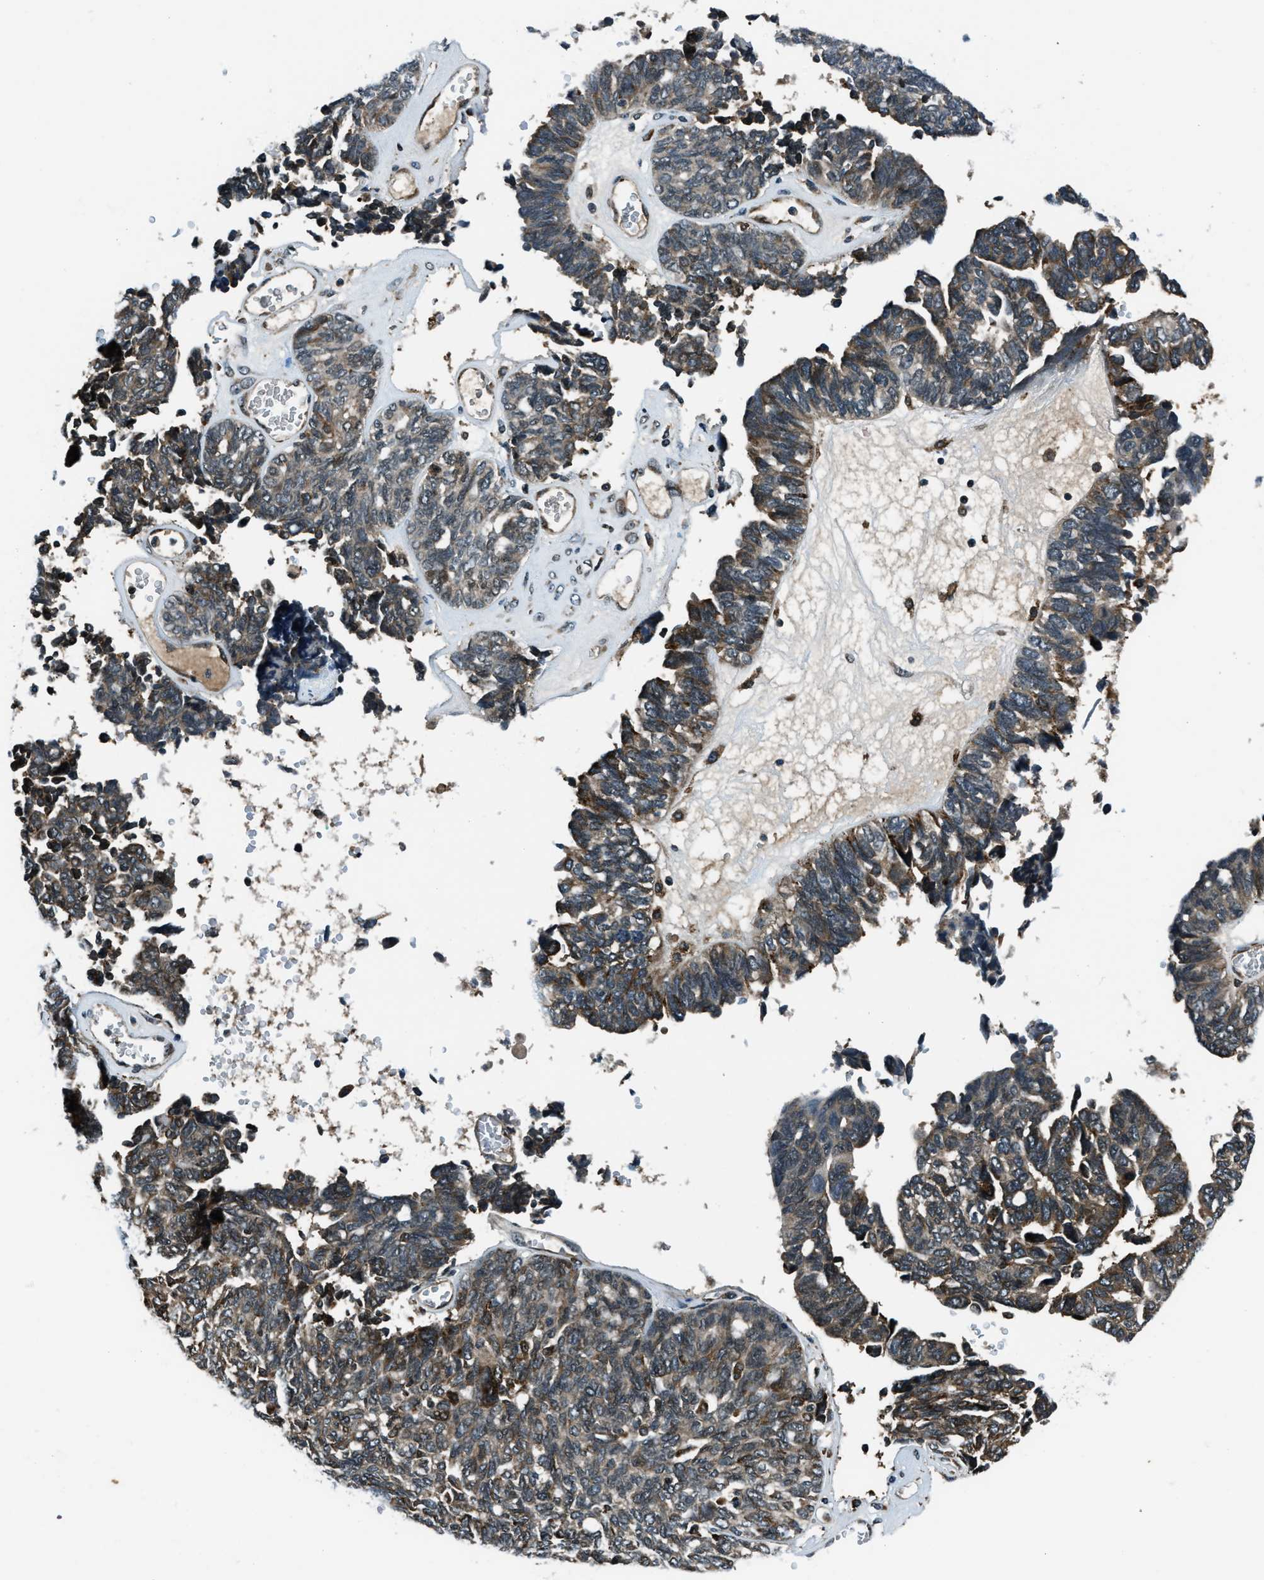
{"staining": {"intensity": "moderate", "quantity": "25%-75%", "location": "cytoplasmic/membranous"}, "tissue": "ovarian cancer", "cell_type": "Tumor cells", "image_type": "cancer", "snomed": [{"axis": "morphology", "description": "Cystadenocarcinoma, serous, NOS"}, {"axis": "topography", "description": "Ovary"}], "caption": "Ovarian cancer (serous cystadenocarcinoma) stained for a protein (brown) demonstrates moderate cytoplasmic/membranous positive staining in about 25%-75% of tumor cells.", "gene": "ACTL9", "patient": {"sex": "female", "age": 79}}